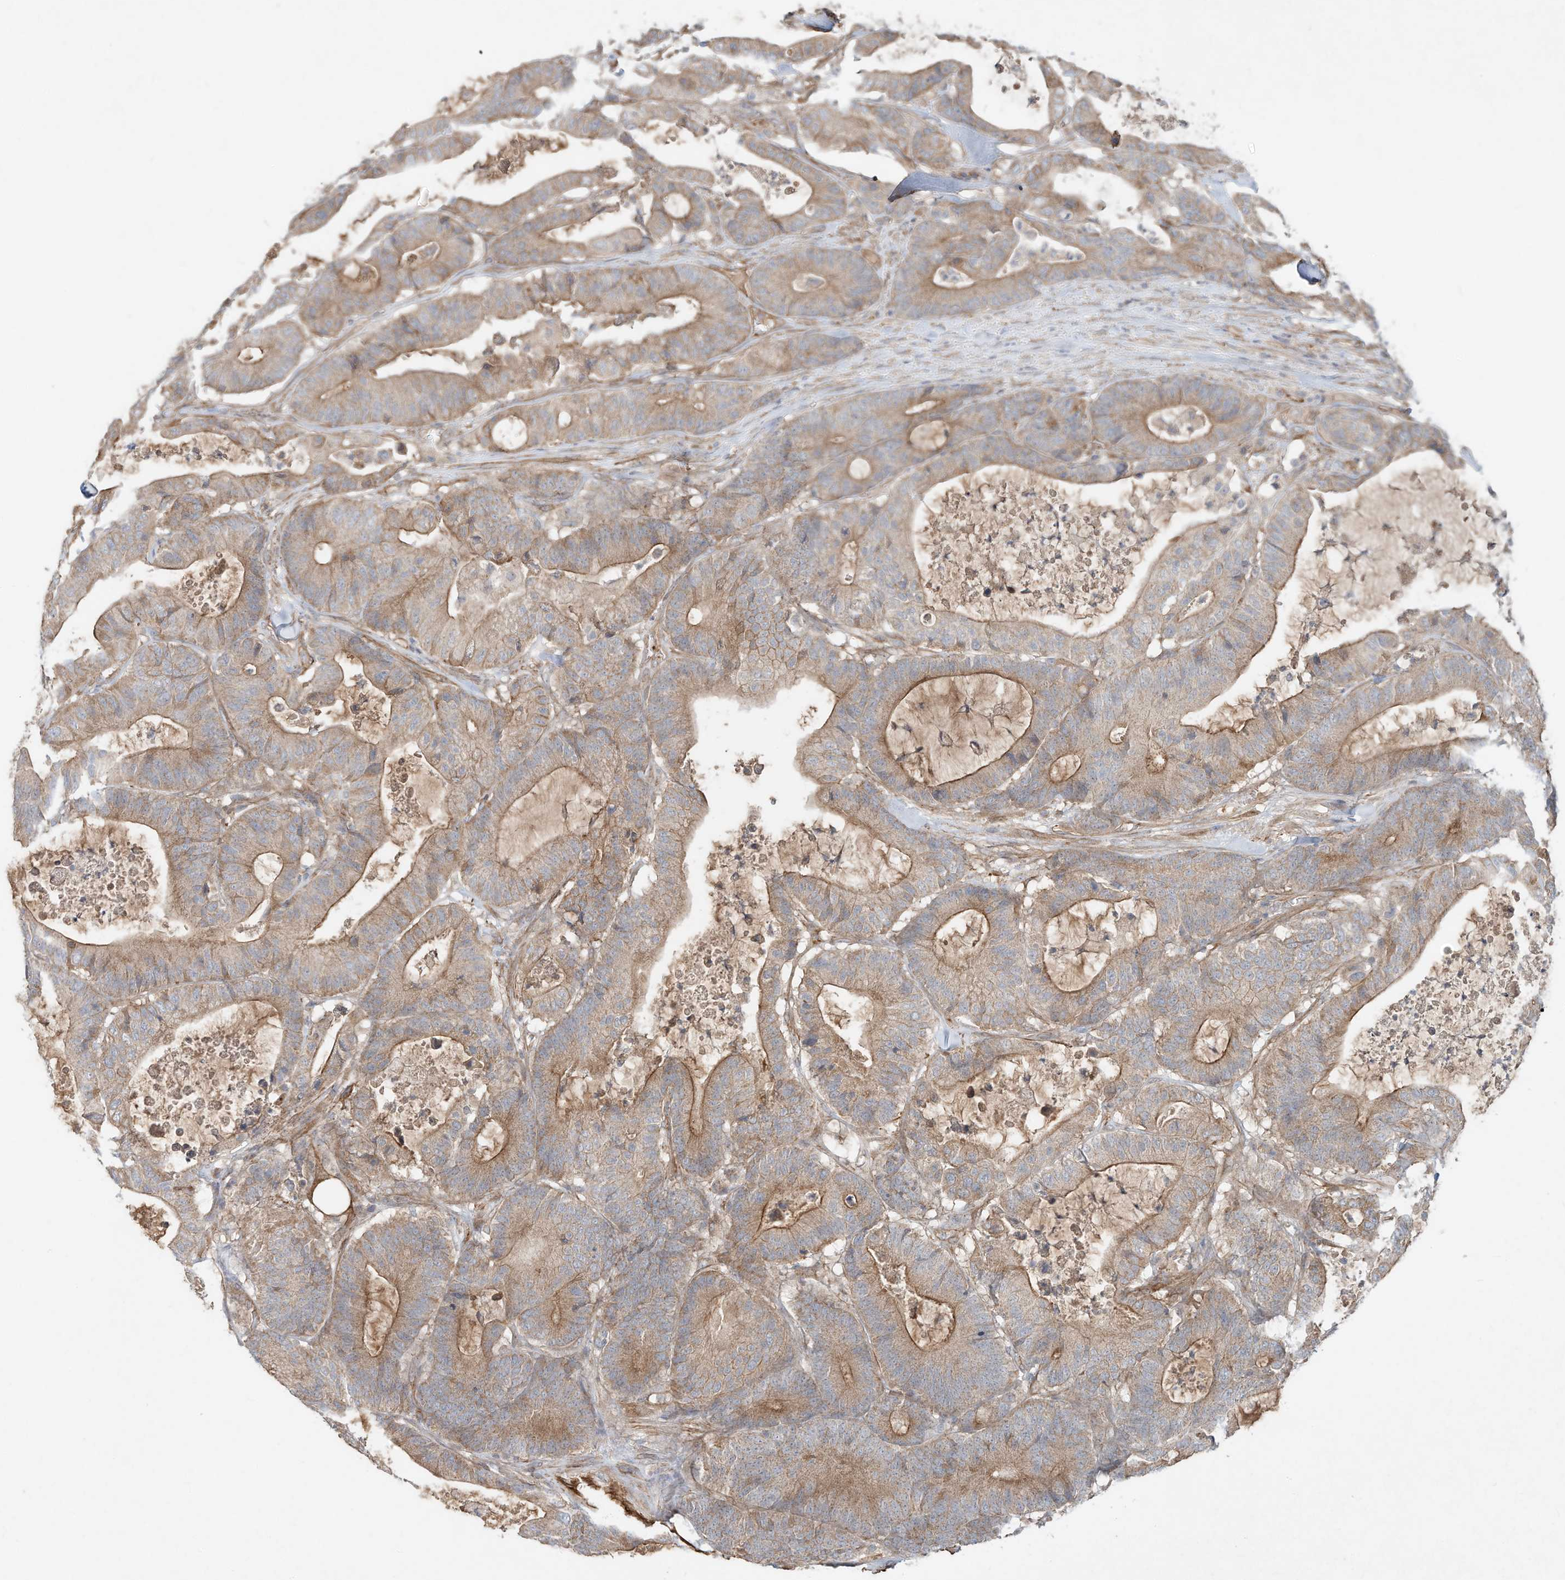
{"staining": {"intensity": "moderate", "quantity": ">75%", "location": "cytoplasmic/membranous"}, "tissue": "colorectal cancer", "cell_type": "Tumor cells", "image_type": "cancer", "snomed": [{"axis": "morphology", "description": "Adenocarcinoma, NOS"}, {"axis": "topography", "description": "Colon"}], "caption": "A brown stain shows moderate cytoplasmic/membranous expression of a protein in colorectal adenocarcinoma tumor cells.", "gene": "HTR5A", "patient": {"sex": "female", "age": 84}}